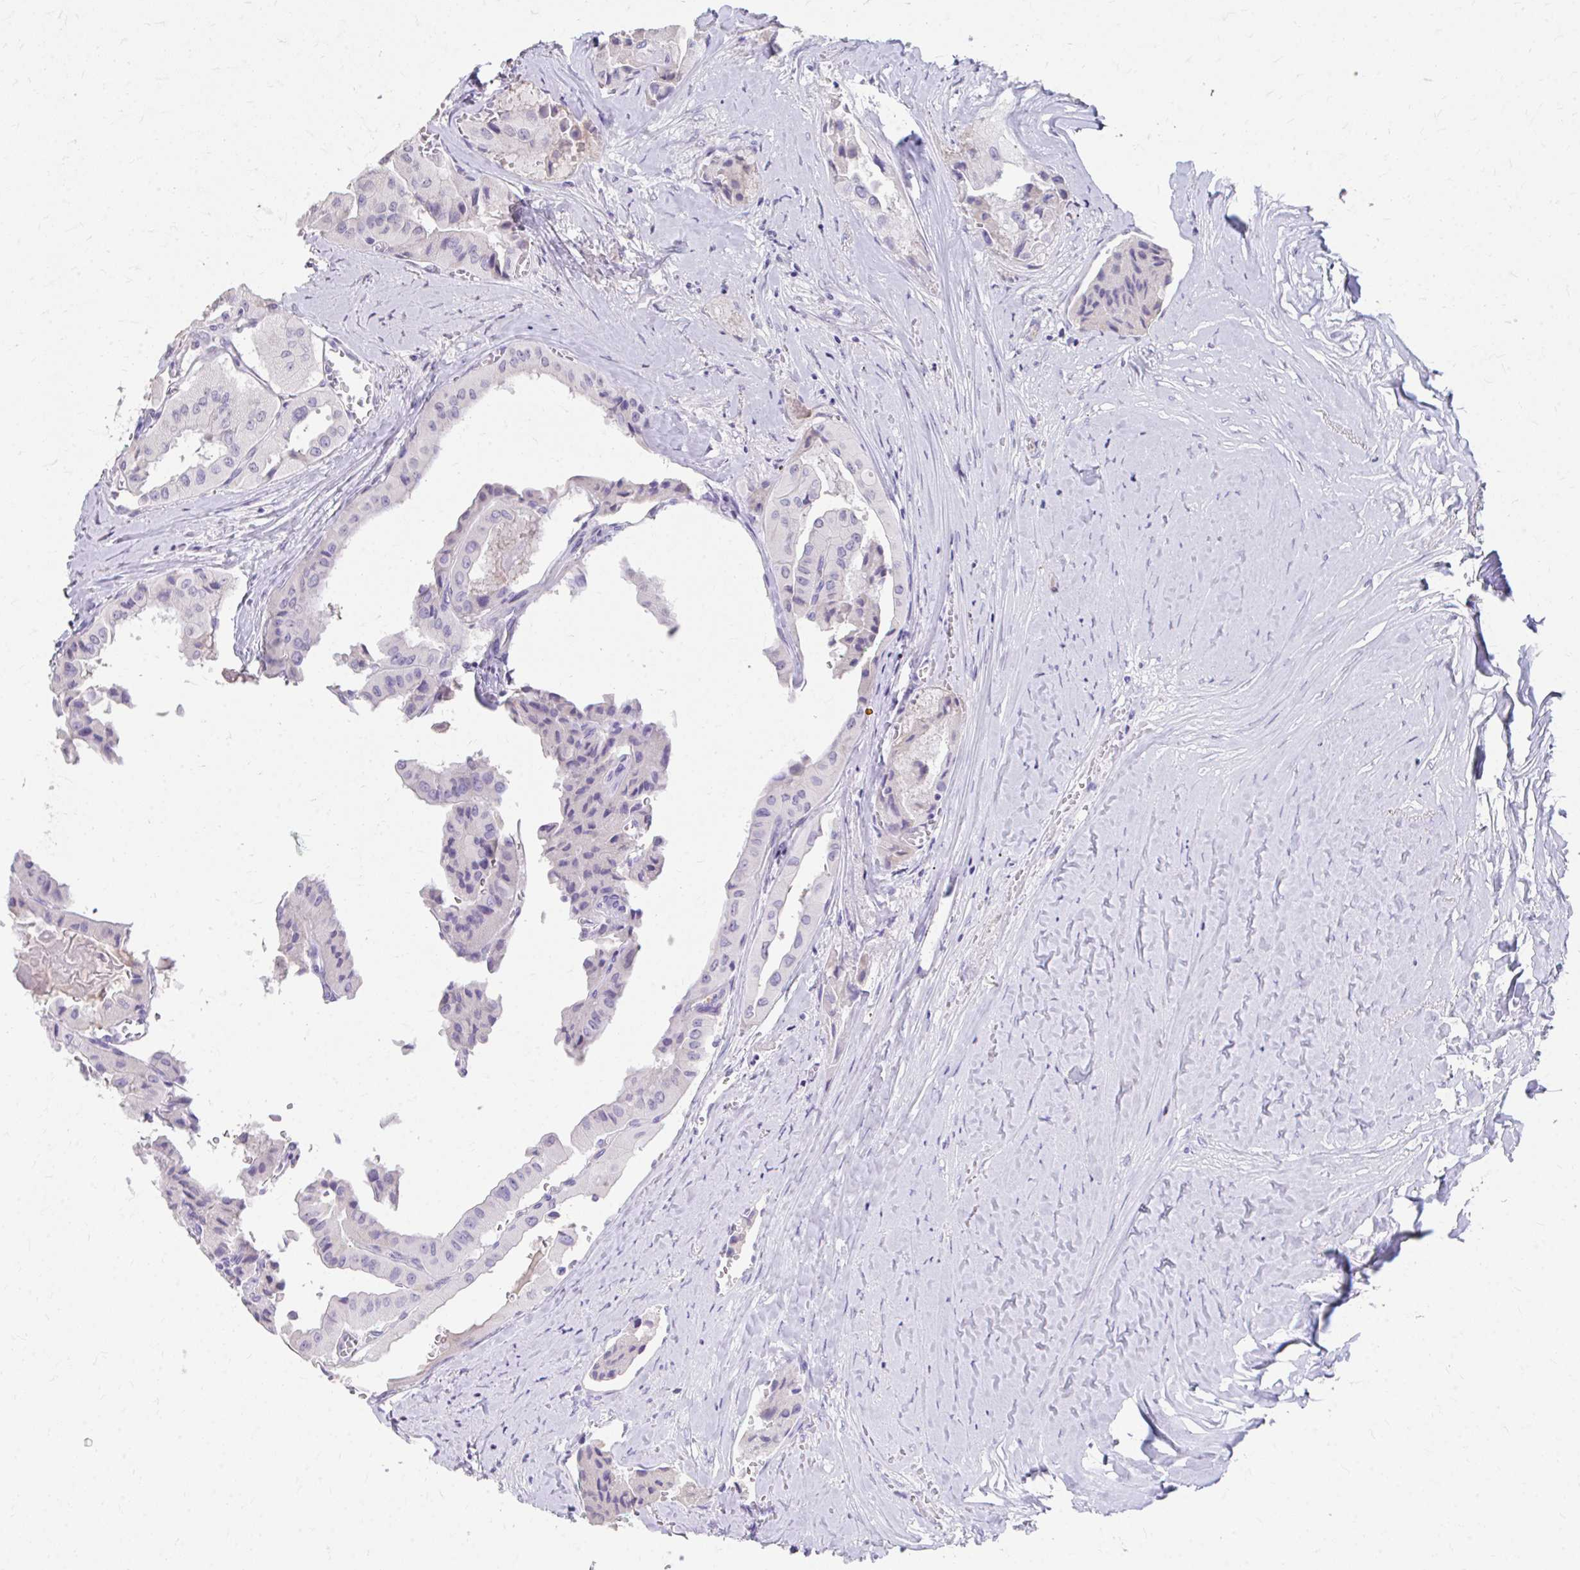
{"staining": {"intensity": "negative", "quantity": "none", "location": "none"}, "tissue": "thyroid cancer", "cell_type": "Tumor cells", "image_type": "cancer", "snomed": [{"axis": "morphology", "description": "Normal tissue, NOS"}, {"axis": "morphology", "description": "Papillary adenocarcinoma, NOS"}, {"axis": "topography", "description": "Thyroid gland"}], "caption": "This is an immunohistochemistry (IHC) photomicrograph of human thyroid papillary adenocarcinoma. There is no positivity in tumor cells.", "gene": "CFH", "patient": {"sex": "female", "age": 59}}